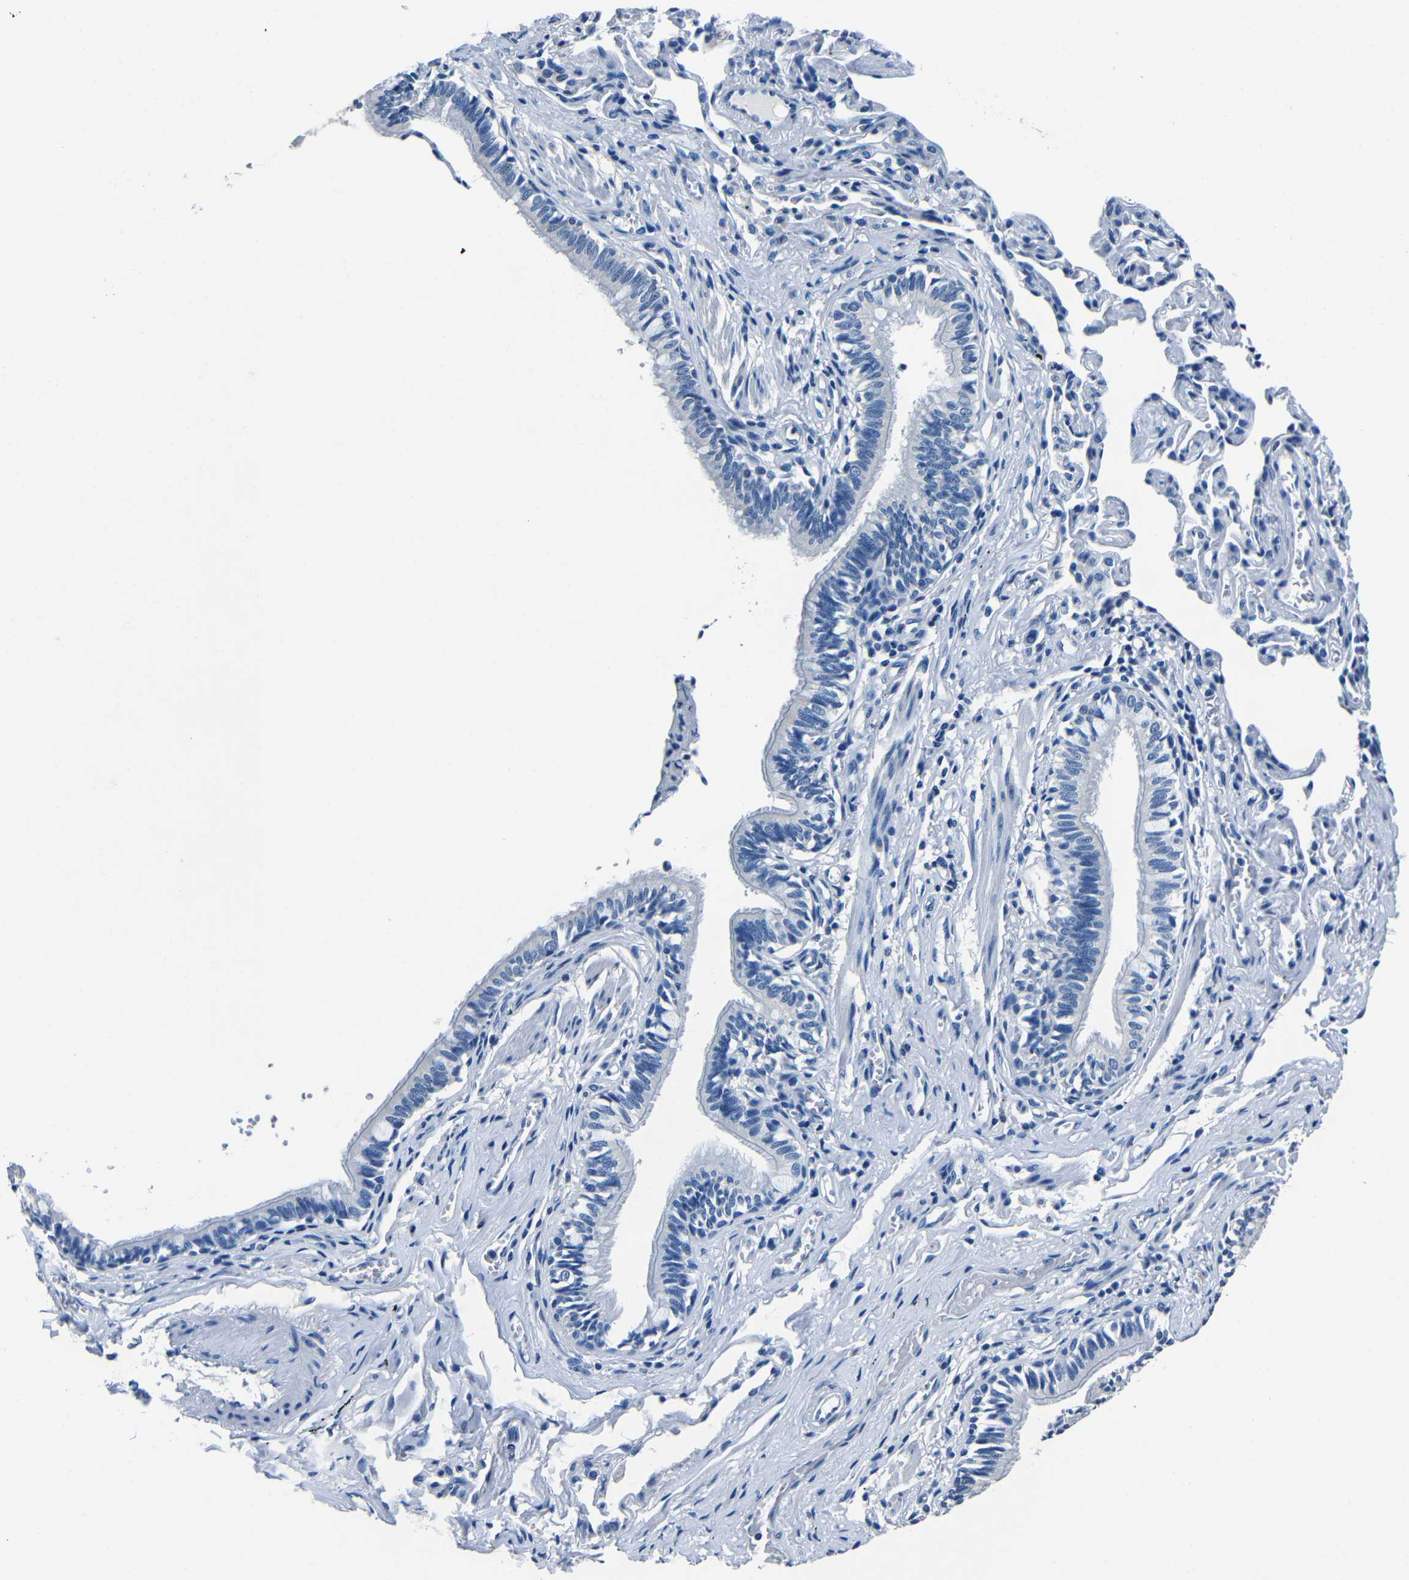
{"staining": {"intensity": "negative", "quantity": "none", "location": "none"}, "tissue": "bronchus", "cell_type": "Respiratory epithelial cells", "image_type": "normal", "snomed": [{"axis": "morphology", "description": "Normal tissue, NOS"}, {"axis": "topography", "description": "Bronchus"}, {"axis": "topography", "description": "Lung"}], "caption": "Immunohistochemistry image of unremarkable bronchus: bronchus stained with DAB demonstrates no significant protein expression in respiratory epithelial cells. (Brightfield microscopy of DAB (3,3'-diaminobenzidine) immunohistochemistry at high magnification).", "gene": "NCMAP", "patient": {"sex": "male", "age": 64}}